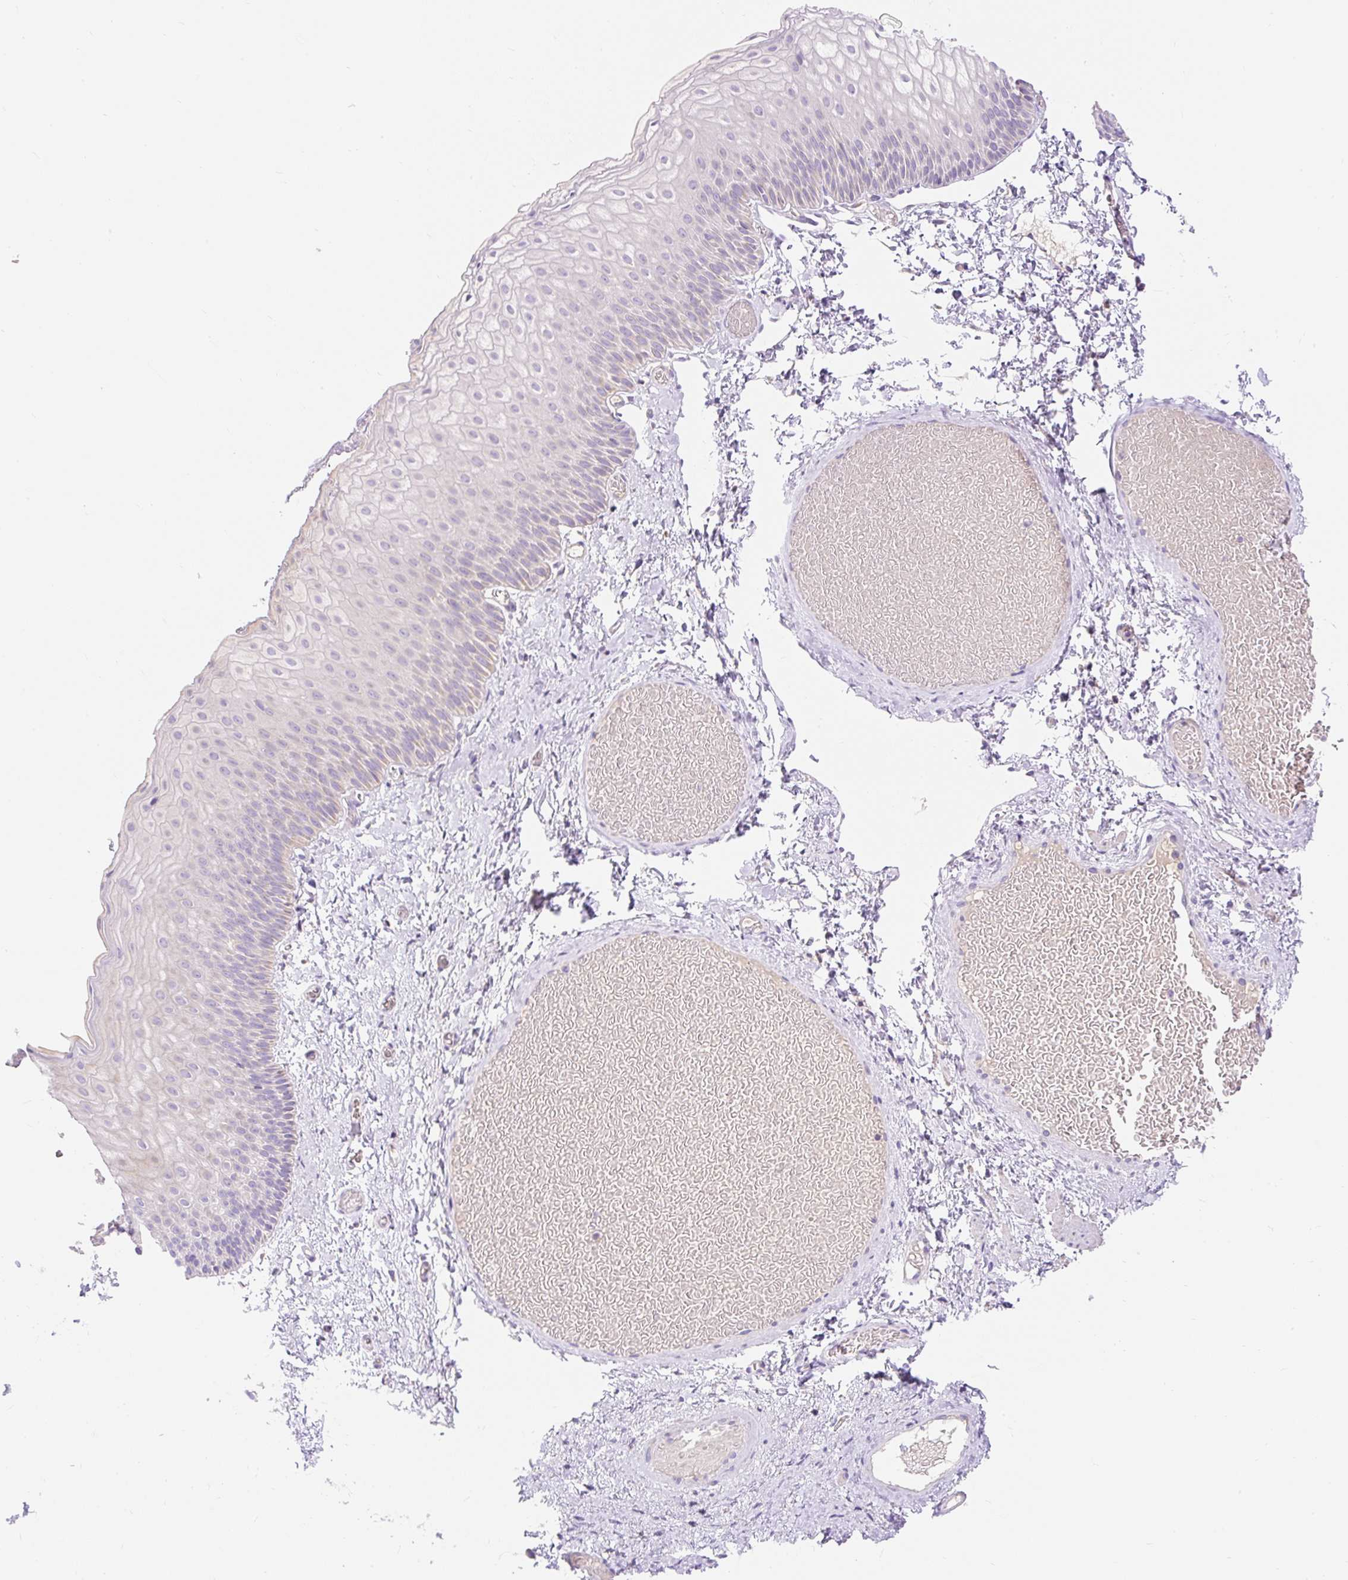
{"staining": {"intensity": "negative", "quantity": "none", "location": "none"}, "tissue": "skin", "cell_type": "Epidermal cells", "image_type": "normal", "snomed": [{"axis": "morphology", "description": "Normal tissue, NOS"}, {"axis": "topography", "description": "Anal"}], "caption": "An immunohistochemistry (IHC) micrograph of normal skin is shown. There is no staining in epidermal cells of skin. (DAB (3,3'-diaminobenzidine) immunohistochemistry (IHC) visualized using brightfield microscopy, high magnification).", "gene": "PMAIP1", "patient": {"sex": "female", "age": 40}}